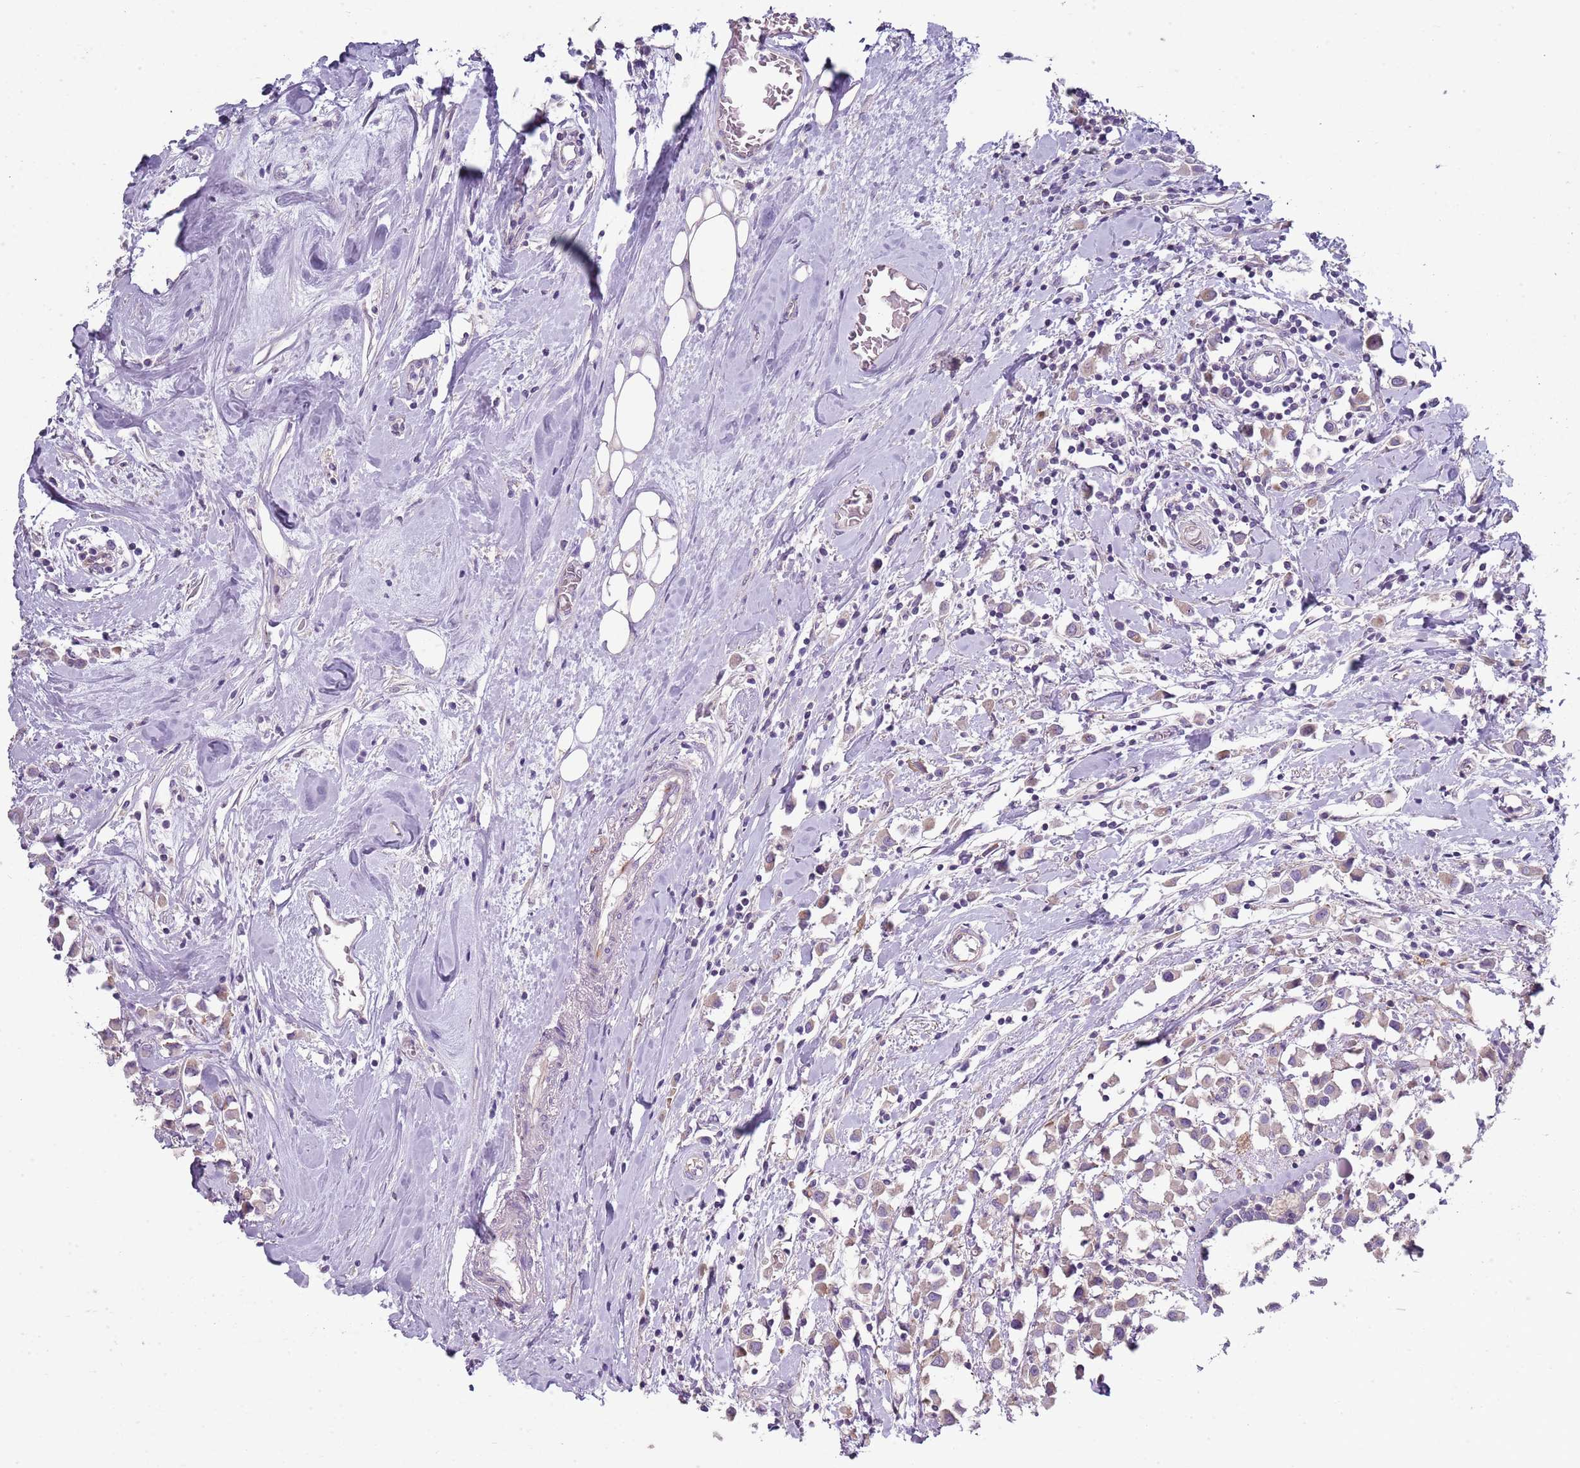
{"staining": {"intensity": "weak", "quantity": "25%-75%", "location": "cytoplasmic/membranous"}, "tissue": "breast cancer", "cell_type": "Tumor cells", "image_type": "cancer", "snomed": [{"axis": "morphology", "description": "Duct carcinoma"}, {"axis": "topography", "description": "Breast"}], "caption": "High-power microscopy captured an immunohistochemistry histopathology image of infiltrating ductal carcinoma (breast), revealing weak cytoplasmic/membranous staining in about 25%-75% of tumor cells.", "gene": "ZNF583", "patient": {"sex": "female", "age": 61}}